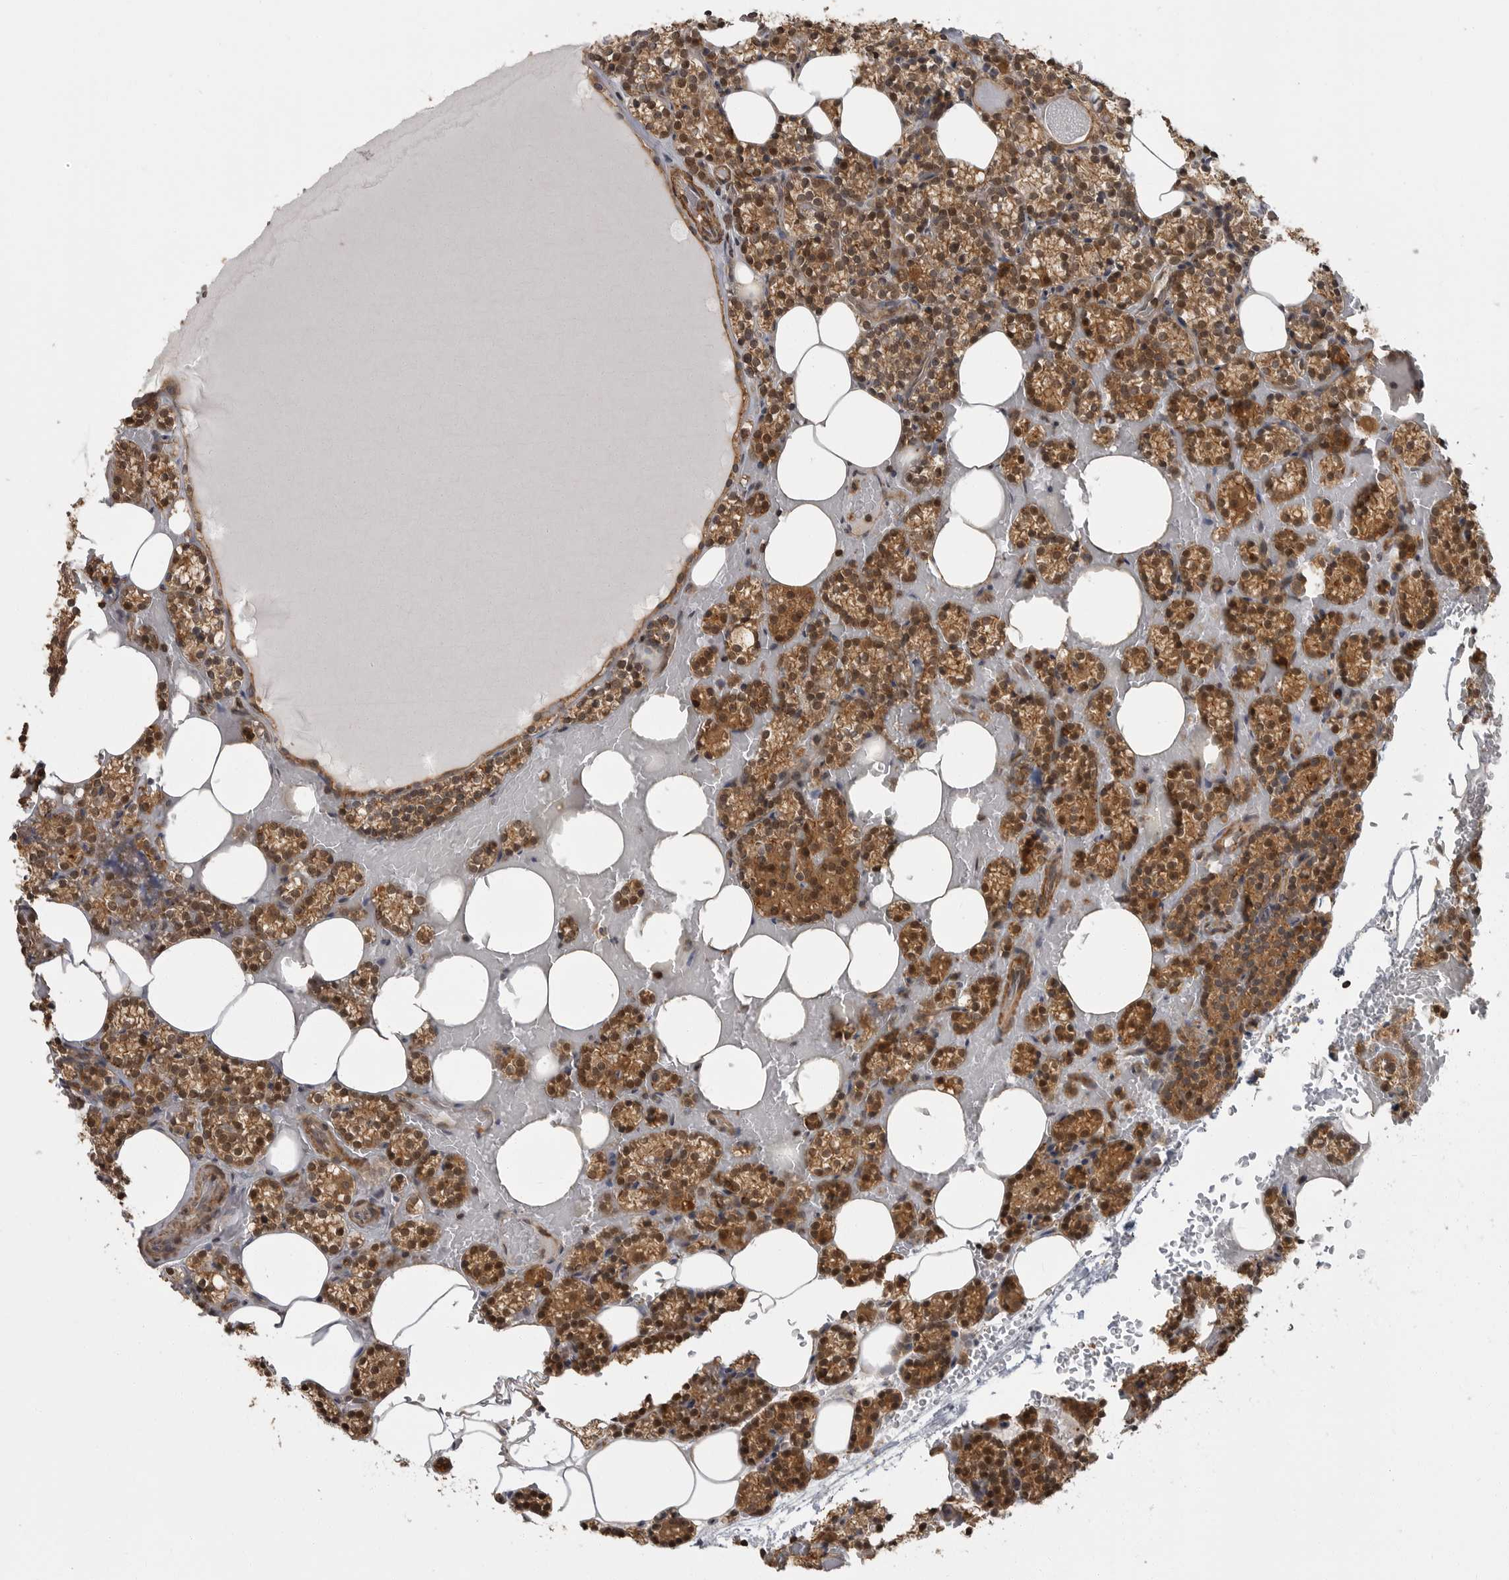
{"staining": {"intensity": "moderate", "quantity": ">75%", "location": "cytoplasmic/membranous,nuclear"}, "tissue": "parathyroid gland", "cell_type": "Glandular cells", "image_type": "normal", "snomed": [{"axis": "morphology", "description": "Normal tissue, NOS"}, {"axis": "topography", "description": "Parathyroid gland"}], "caption": "IHC (DAB (3,3'-diaminobenzidine)) staining of benign human parathyroid gland demonstrates moderate cytoplasmic/membranous,nuclear protein staining in about >75% of glandular cells.", "gene": "ERN1", "patient": {"sex": "female", "age": 78}}